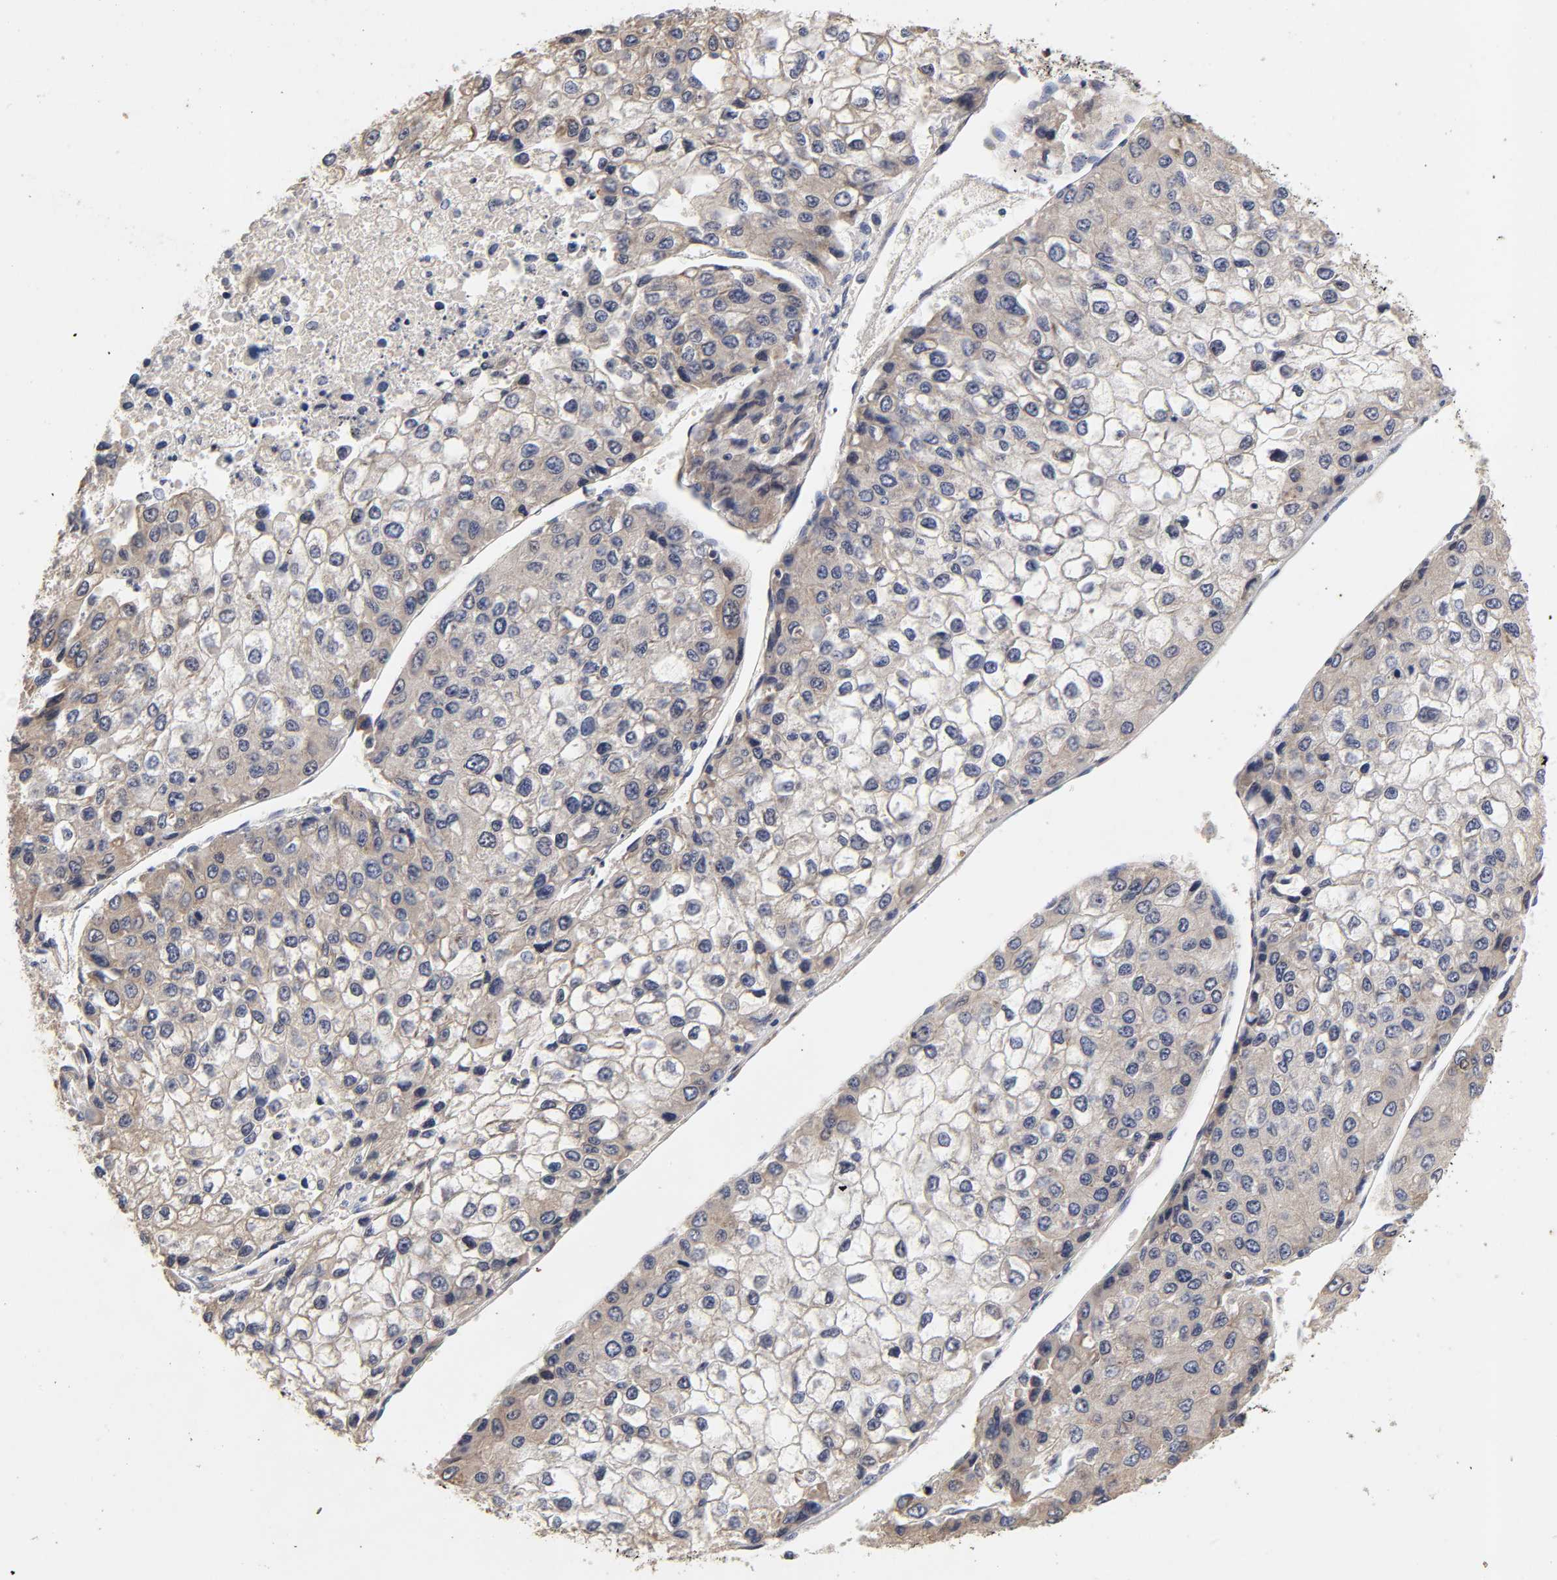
{"staining": {"intensity": "weak", "quantity": ">75%", "location": "cytoplasmic/membranous"}, "tissue": "liver cancer", "cell_type": "Tumor cells", "image_type": "cancer", "snomed": [{"axis": "morphology", "description": "Carcinoma, Hepatocellular, NOS"}, {"axis": "topography", "description": "Liver"}], "caption": "Tumor cells exhibit weak cytoplasmic/membranous expression in approximately >75% of cells in liver cancer (hepatocellular carcinoma).", "gene": "RPS29", "patient": {"sex": "female", "age": 66}}